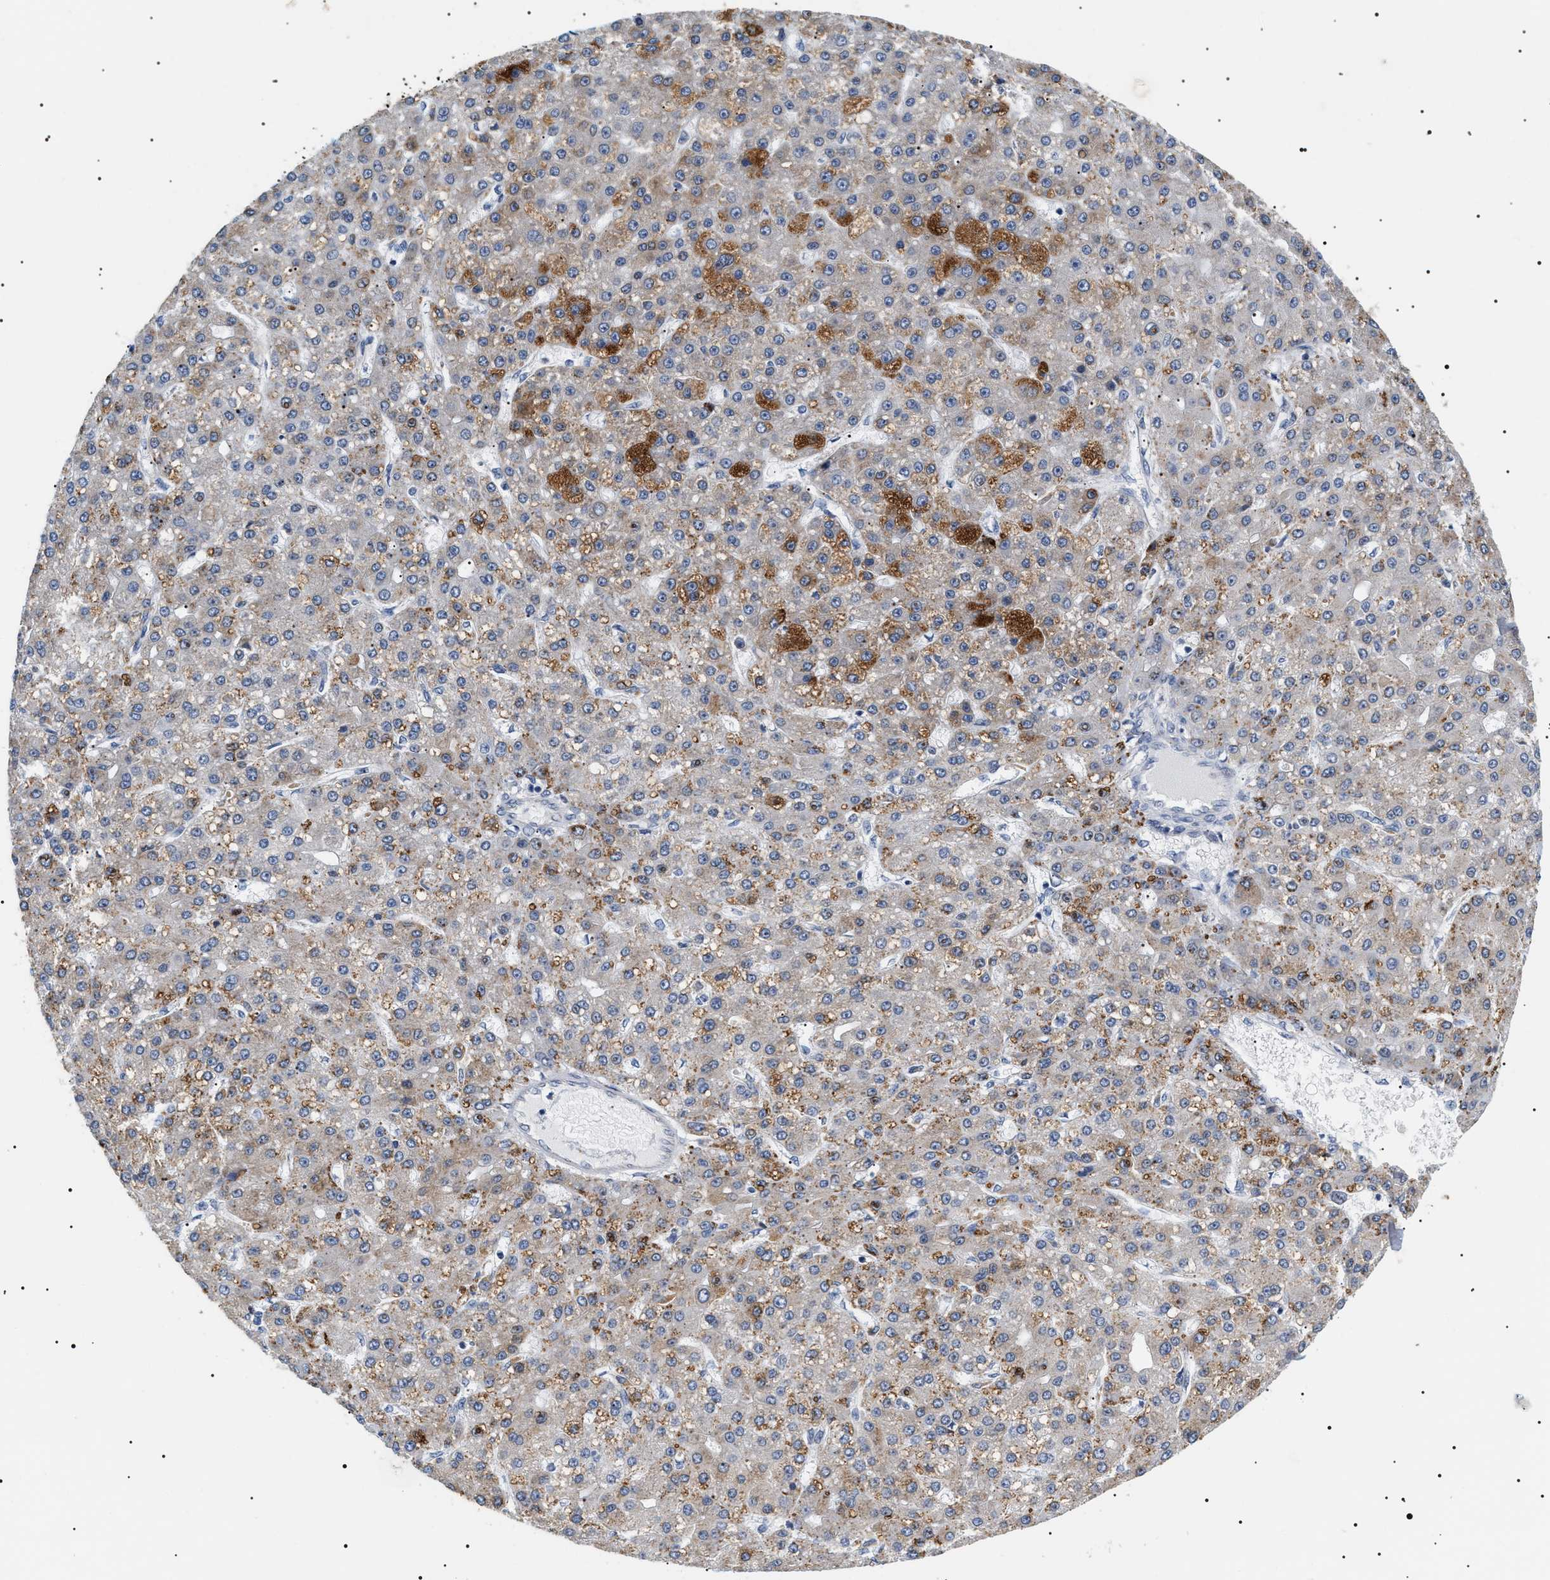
{"staining": {"intensity": "moderate", "quantity": "25%-75%", "location": "cytoplasmic/membranous"}, "tissue": "liver cancer", "cell_type": "Tumor cells", "image_type": "cancer", "snomed": [{"axis": "morphology", "description": "Carcinoma, Hepatocellular, NOS"}, {"axis": "topography", "description": "Liver"}], "caption": "This is an image of immunohistochemistry (IHC) staining of liver hepatocellular carcinoma, which shows moderate expression in the cytoplasmic/membranous of tumor cells.", "gene": "HSD17B11", "patient": {"sex": "male", "age": 67}}